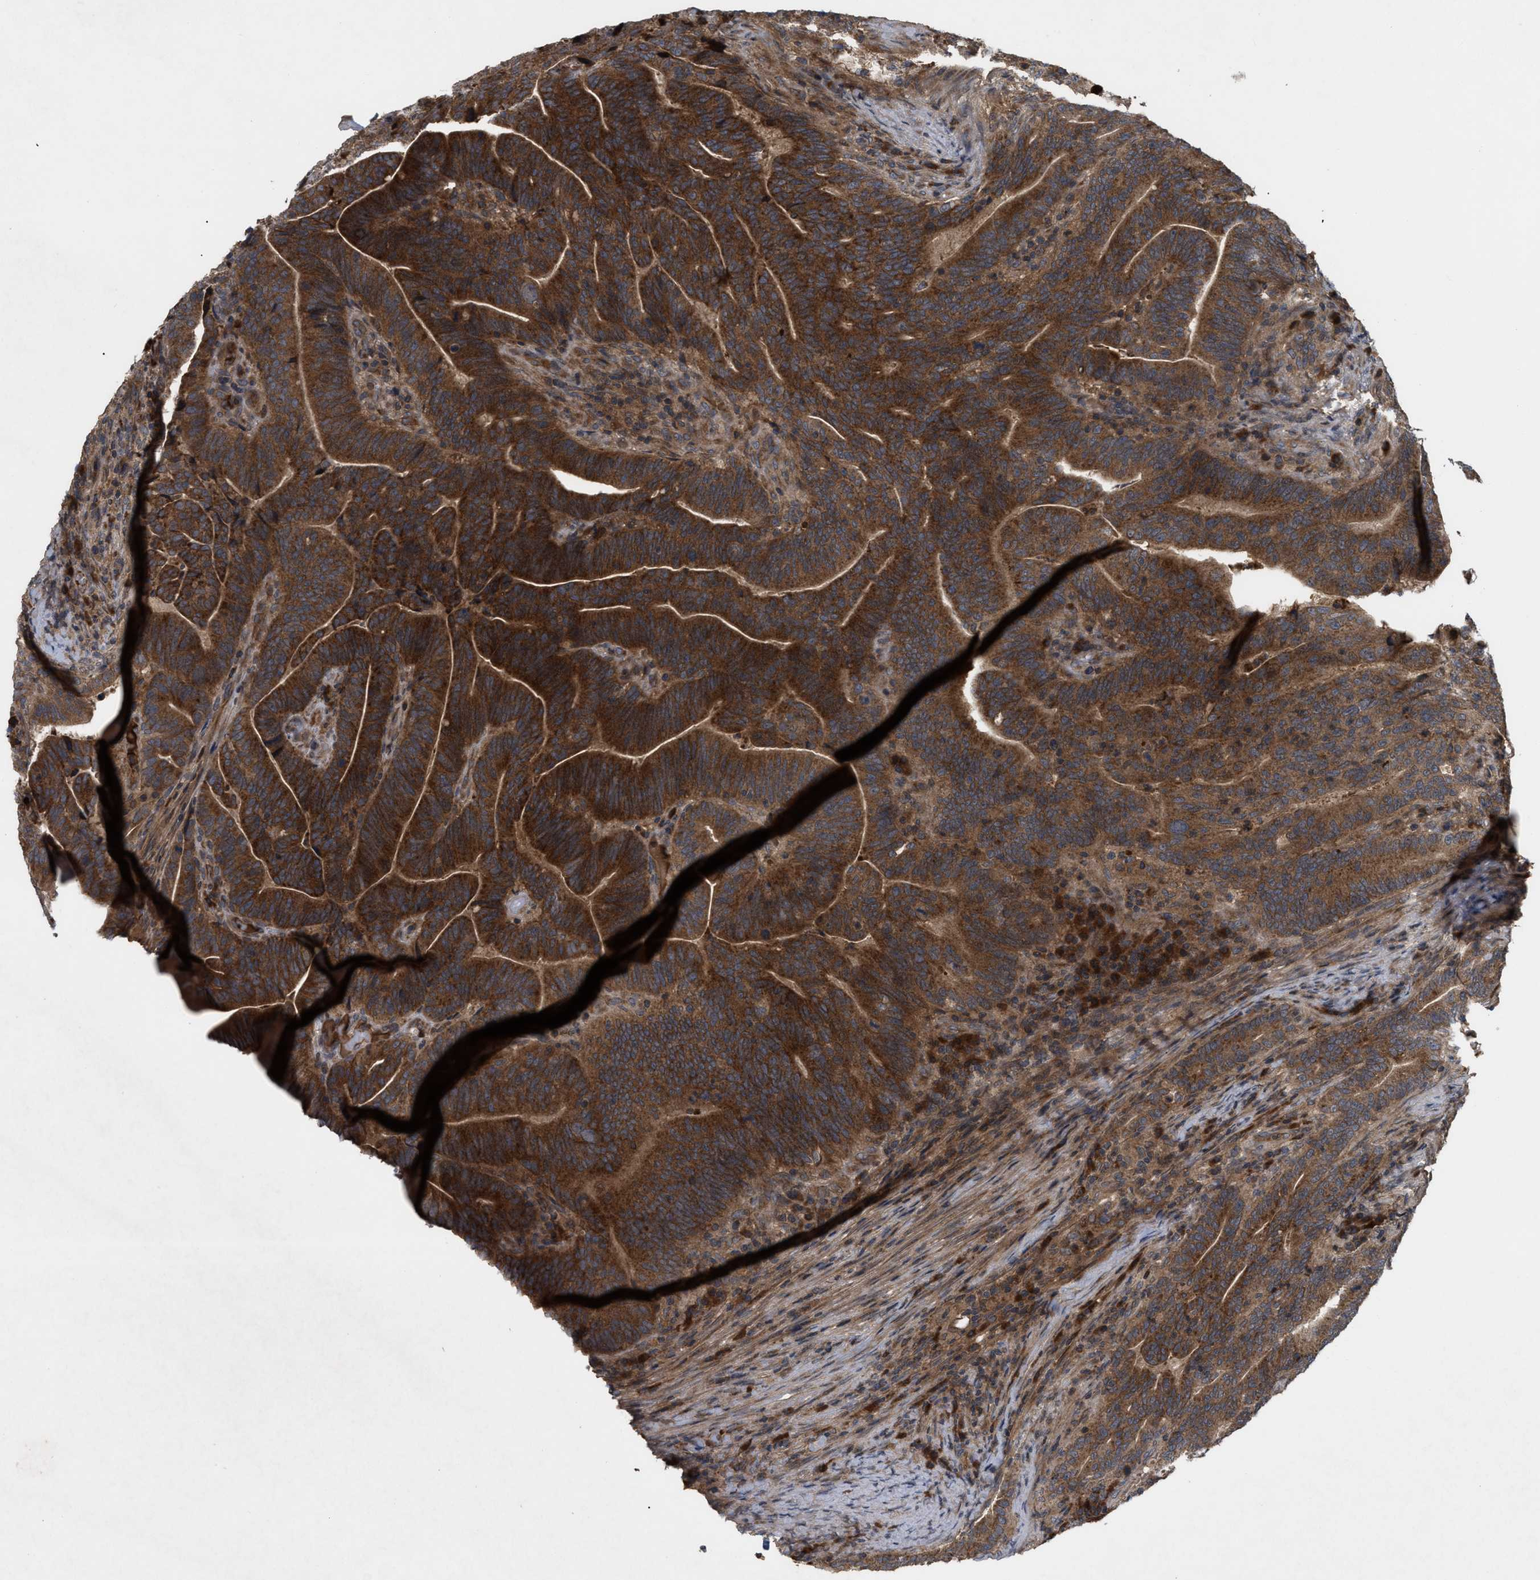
{"staining": {"intensity": "strong", "quantity": ">75%", "location": "cytoplasmic/membranous"}, "tissue": "colorectal cancer", "cell_type": "Tumor cells", "image_type": "cancer", "snomed": [{"axis": "morphology", "description": "Normal tissue, NOS"}, {"axis": "morphology", "description": "Adenocarcinoma, NOS"}, {"axis": "topography", "description": "Colon"}], "caption": "There is high levels of strong cytoplasmic/membranous expression in tumor cells of colorectal cancer (adenocarcinoma), as demonstrated by immunohistochemical staining (brown color).", "gene": "RAB2A", "patient": {"sex": "female", "age": 66}}